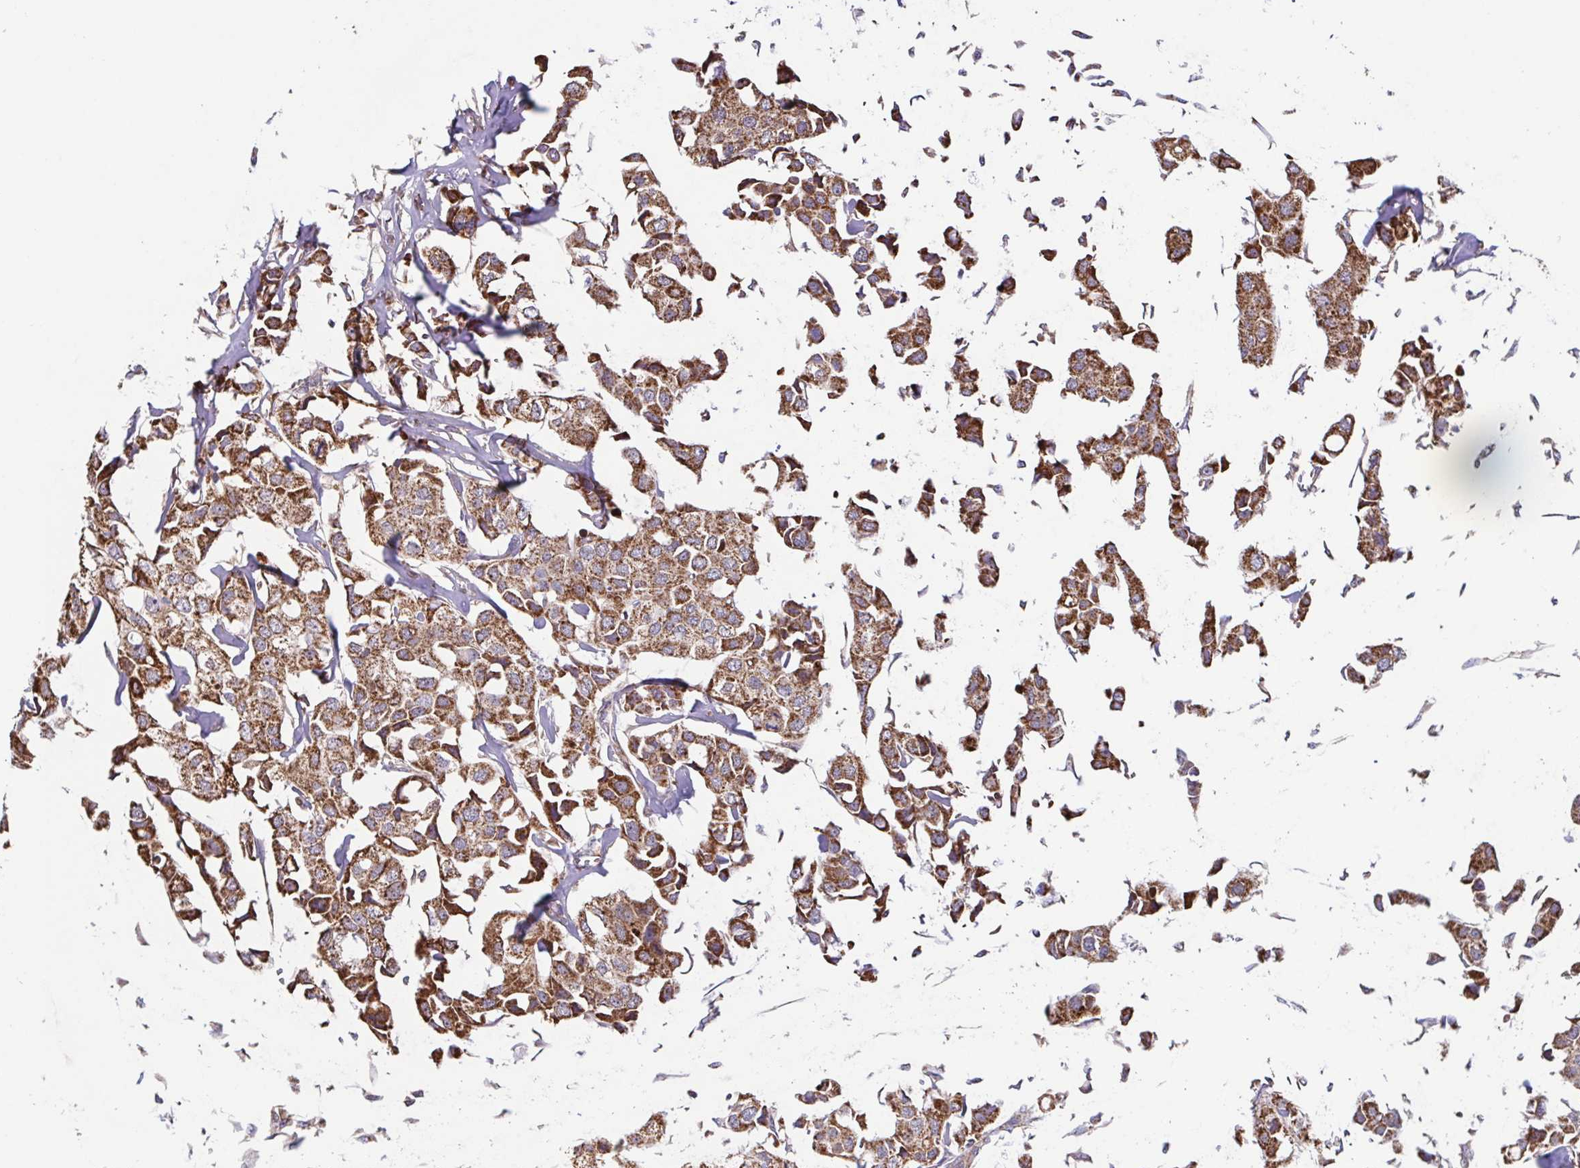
{"staining": {"intensity": "strong", "quantity": ">75%", "location": "cytoplasmic/membranous"}, "tissue": "breast cancer", "cell_type": "Tumor cells", "image_type": "cancer", "snomed": [{"axis": "morphology", "description": "Duct carcinoma"}, {"axis": "topography", "description": "Breast"}], "caption": "Breast cancer (invasive ductal carcinoma) tissue exhibits strong cytoplasmic/membranous expression in about >75% of tumor cells The staining was performed using DAB, with brown indicating positive protein expression. Nuclei are stained blue with hematoxylin.", "gene": "DIP2B", "patient": {"sex": "female", "age": 80}}